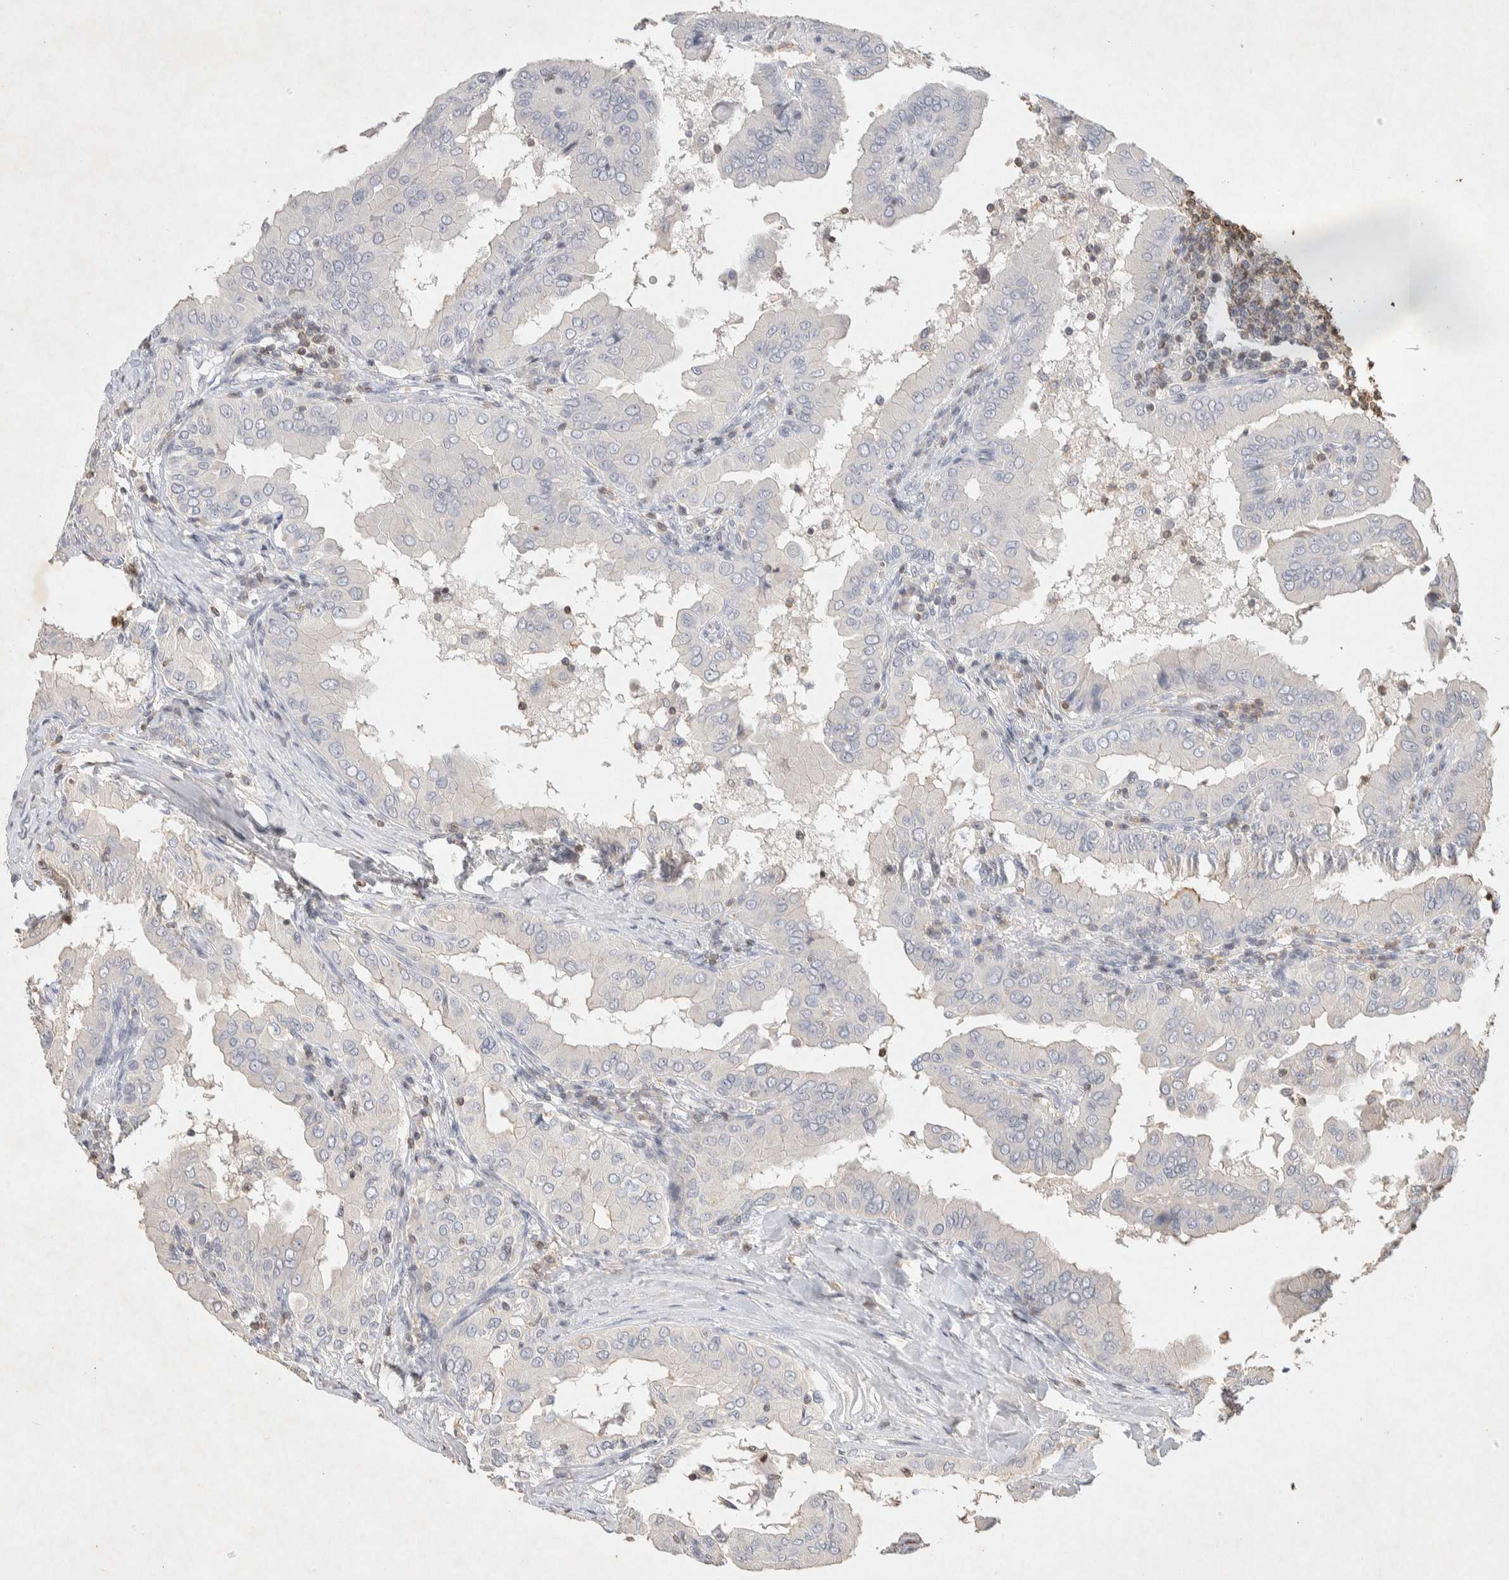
{"staining": {"intensity": "negative", "quantity": "none", "location": "none"}, "tissue": "thyroid cancer", "cell_type": "Tumor cells", "image_type": "cancer", "snomed": [{"axis": "morphology", "description": "Papillary adenocarcinoma, NOS"}, {"axis": "topography", "description": "Thyroid gland"}], "caption": "Protein analysis of thyroid cancer exhibits no significant staining in tumor cells.", "gene": "RAC2", "patient": {"sex": "male", "age": 33}}